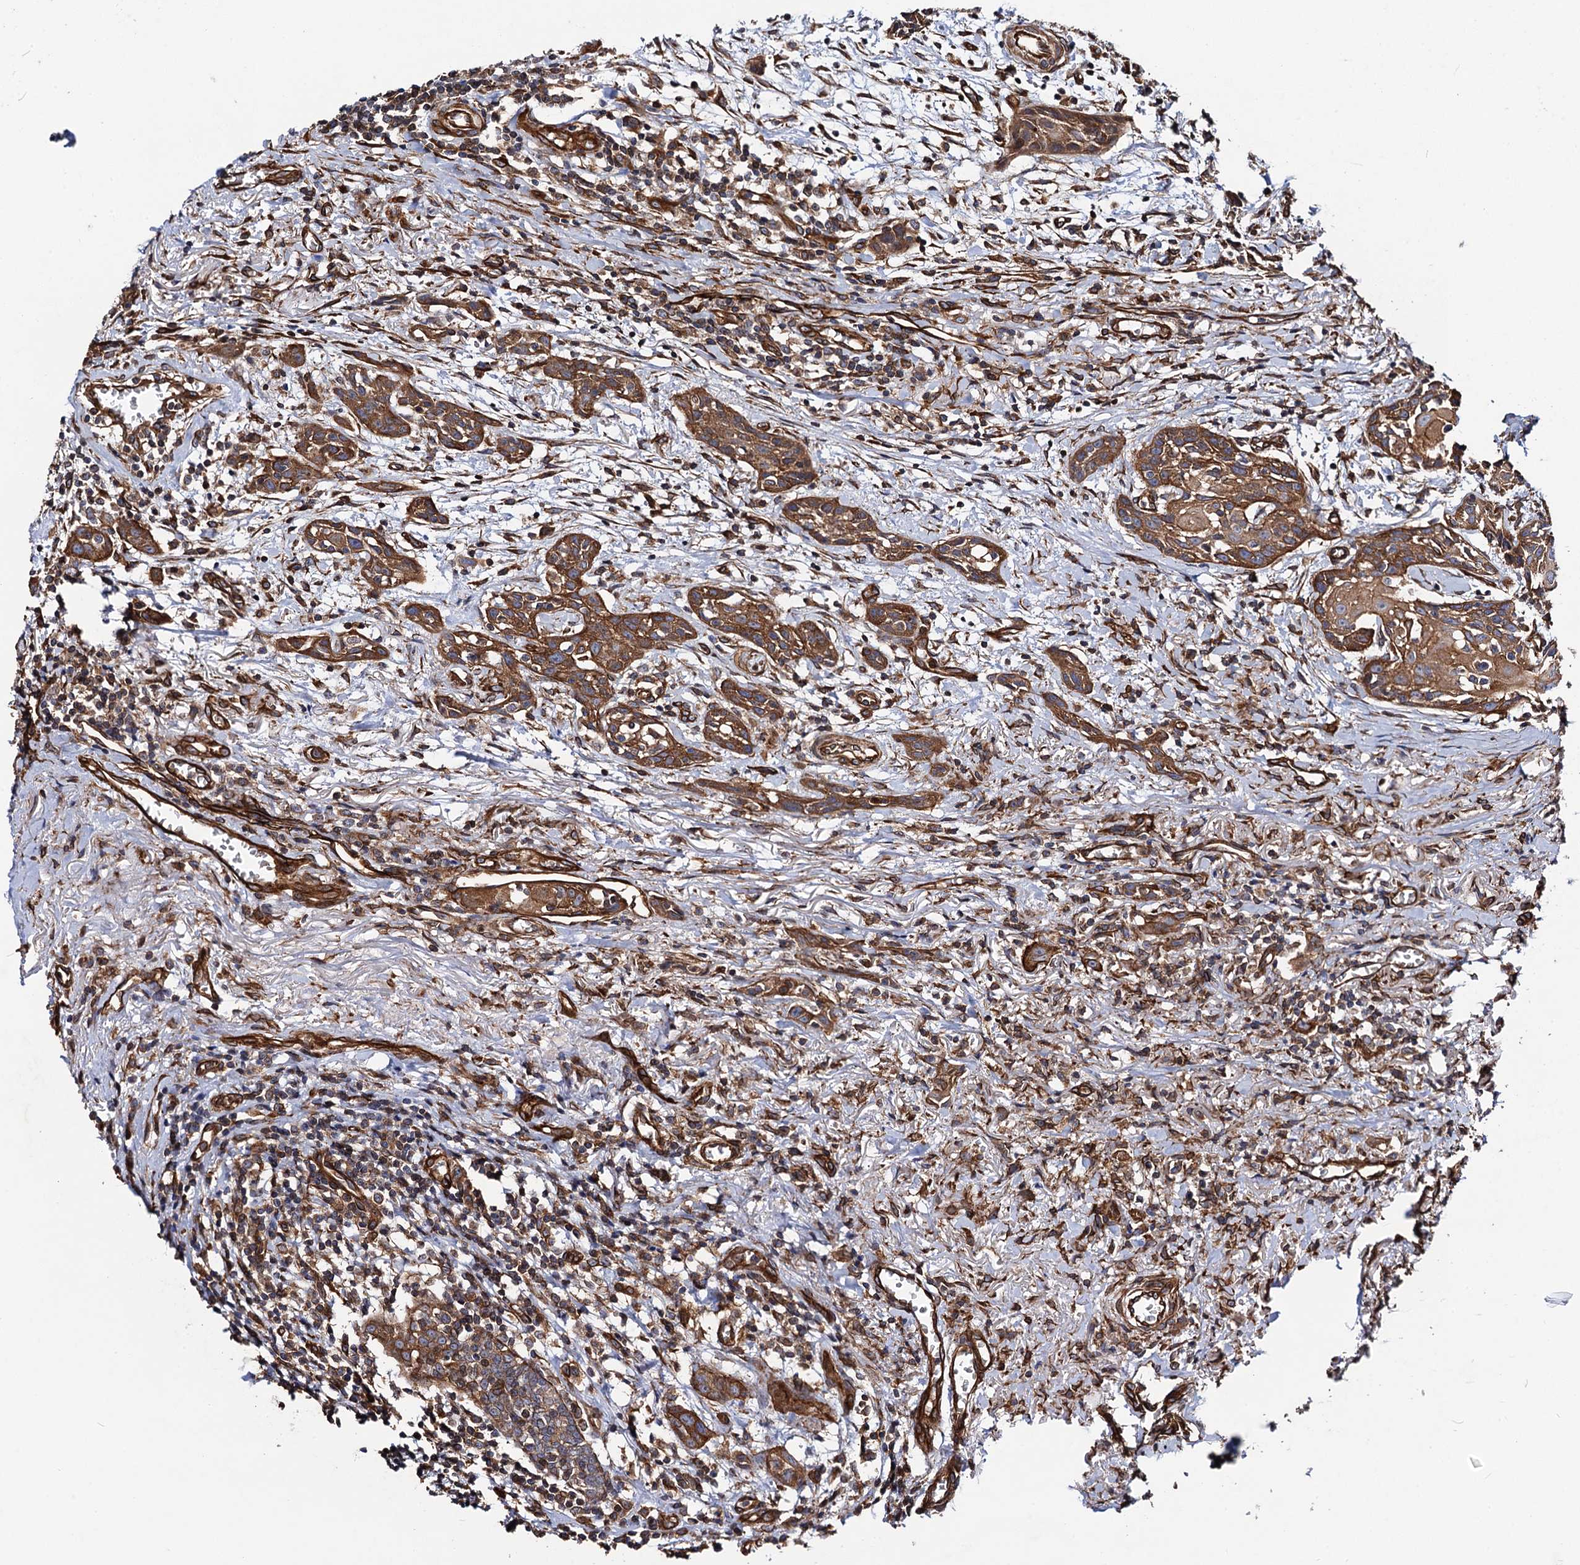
{"staining": {"intensity": "strong", "quantity": ">75%", "location": "cytoplasmic/membranous"}, "tissue": "head and neck cancer", "cell_type": "Tumor cells", "image_type": "cancer", "snomed": [{"axis": "morphology", "description": "Squamous cell carcinoma, NOS"}, {"axis": "topography", "description": "Oral tissue"}, {"axis": "topography", "description": "Head-Neck"}], "caption": "Strong cytoplasmic/membranous staining is appreciated in approximately >75% of tumor cells in head and neck cancer (squamous cell carcinoma).", "gene": "CIP2A", "patient": {"sex": "female", "age": 50}}